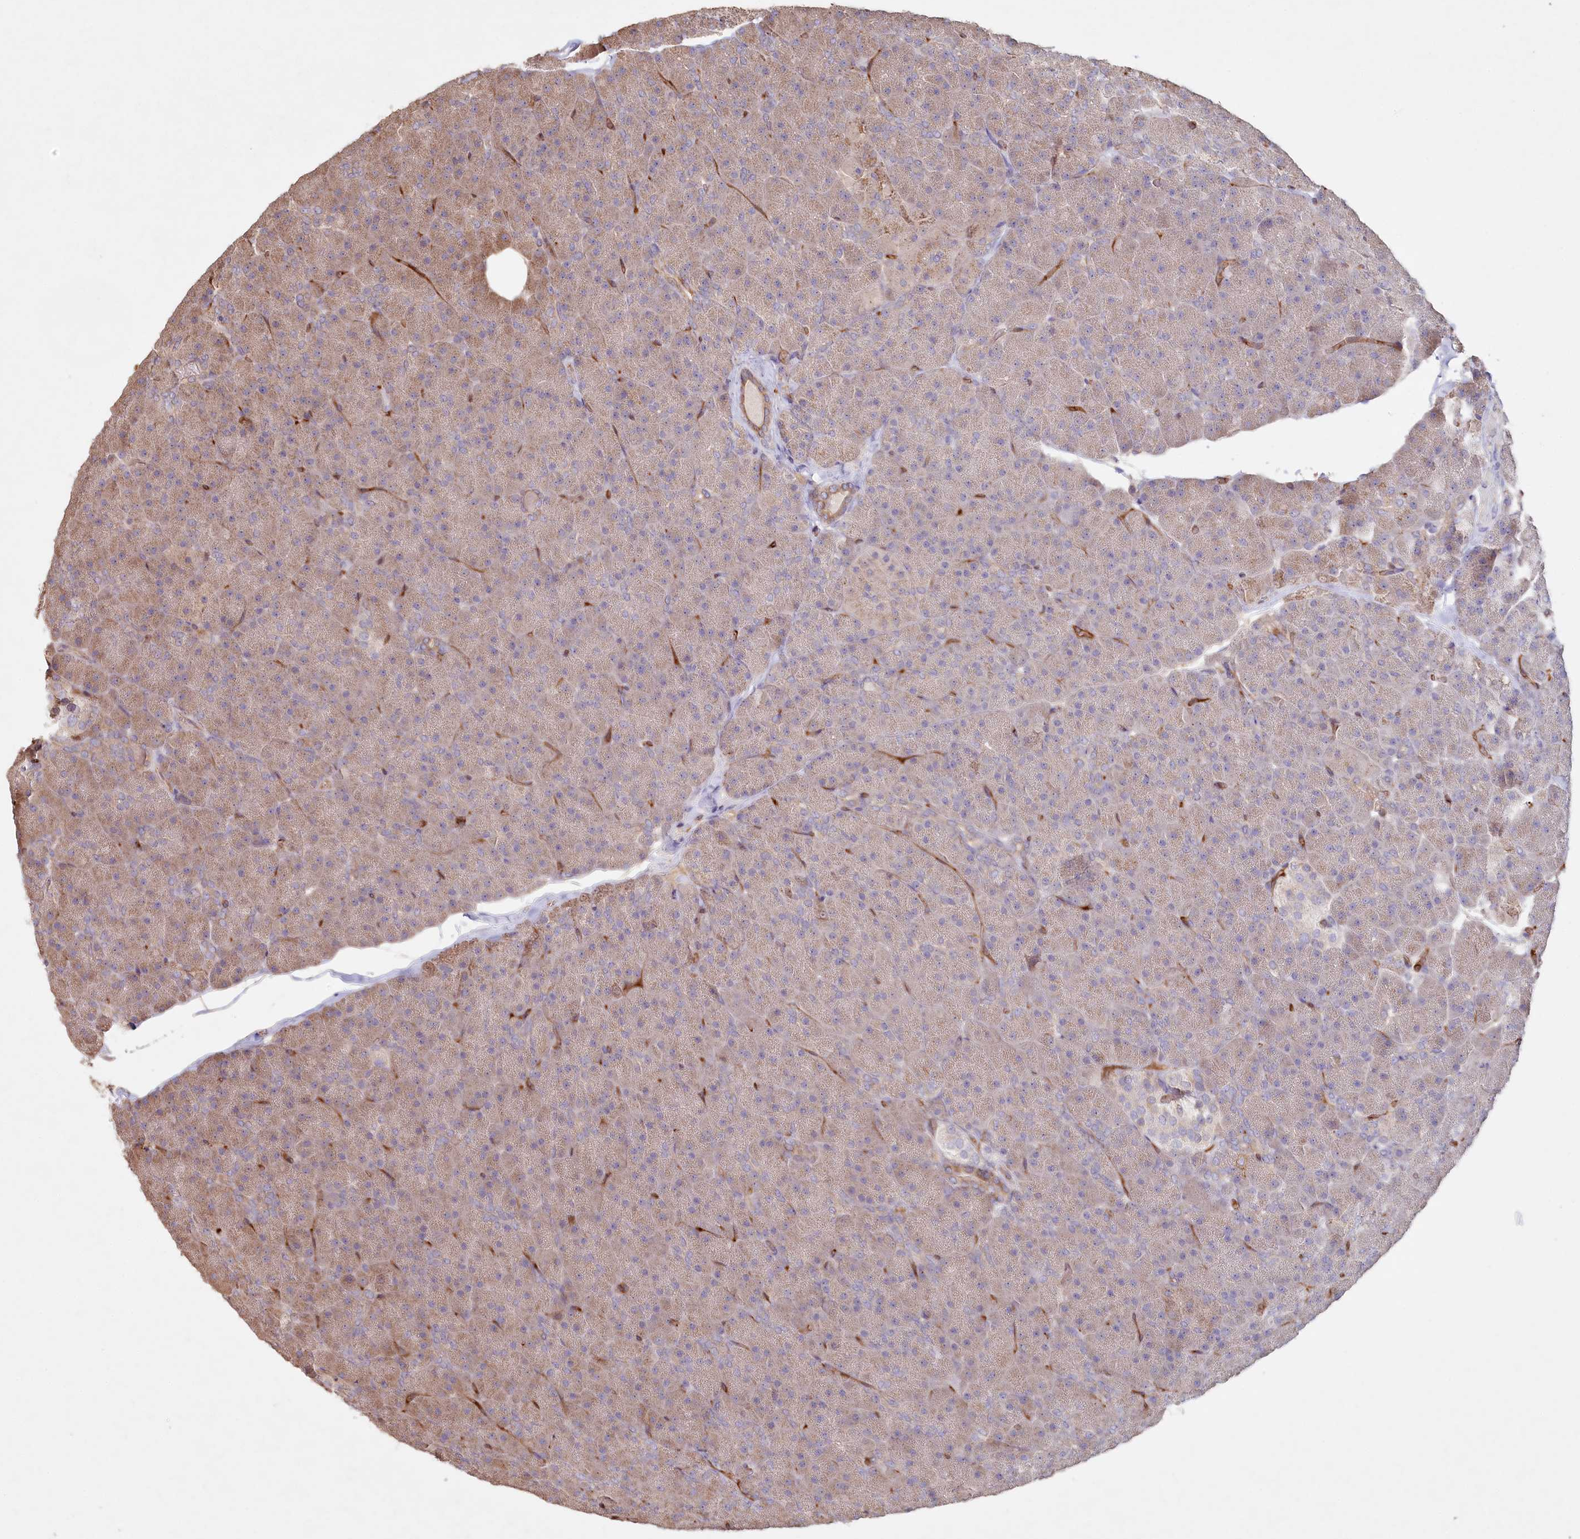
{"staining": {"intensity": "moderate", "quantity": "25%-75%", "location": "cytoplasmic/membranous"}, "tissue": "pancreas", "cell_type": "Exocrine glandular cells", "image_type": "normal", "snomed": [{"axis": "morphology", "description": "Normal tissue, NOS"}, {"axis": "topography", "description": "Pancreas"}], "caption": "Protein staining of unremarkable pancreas exhibits moderate cytoplasmic/membranous positivity in about 25%-75% of exocrine glandular cells.", "gene": "RBP5", "patient": {"sex": "male", "age": 36}}